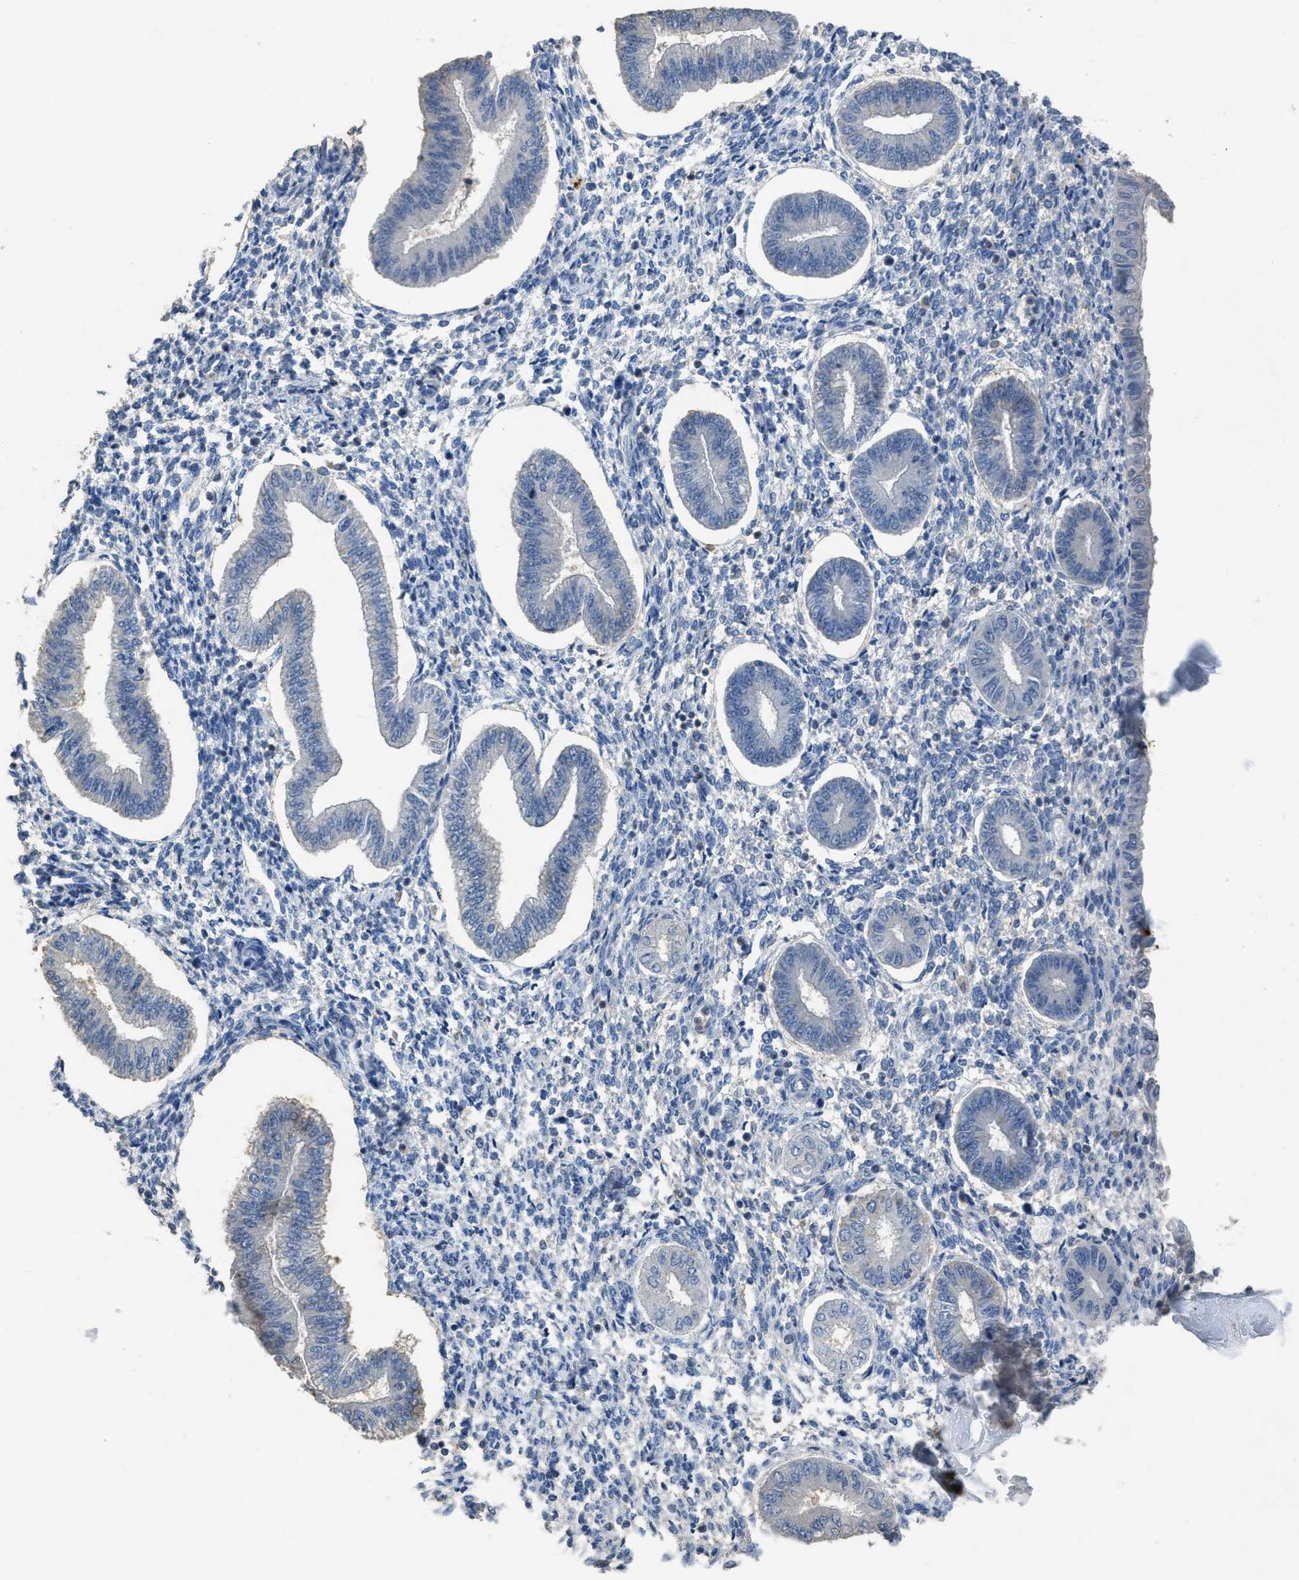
{"staining": {"intensity": "weak", "quantity": "<25%", "location": "cytoplasmic/membranous"}, "tissue": "endometrium", "cell_type": "Cells in endometrial stroma", "image_type": "normal", "snomed": [{"axis": "morphology", "description": "Normal tissue, NOS"}, {"axis": "topography", "description": "Endometrium"}], "caption": "Immunohistochemistry (IHC) micrograph of unremarkable human endometrium stained for a protein (brown), which demonstrates no staining in cells in endometrial stroma.", "gene": "OR51E1", "patient": {"sex": "female", "age": 50}}